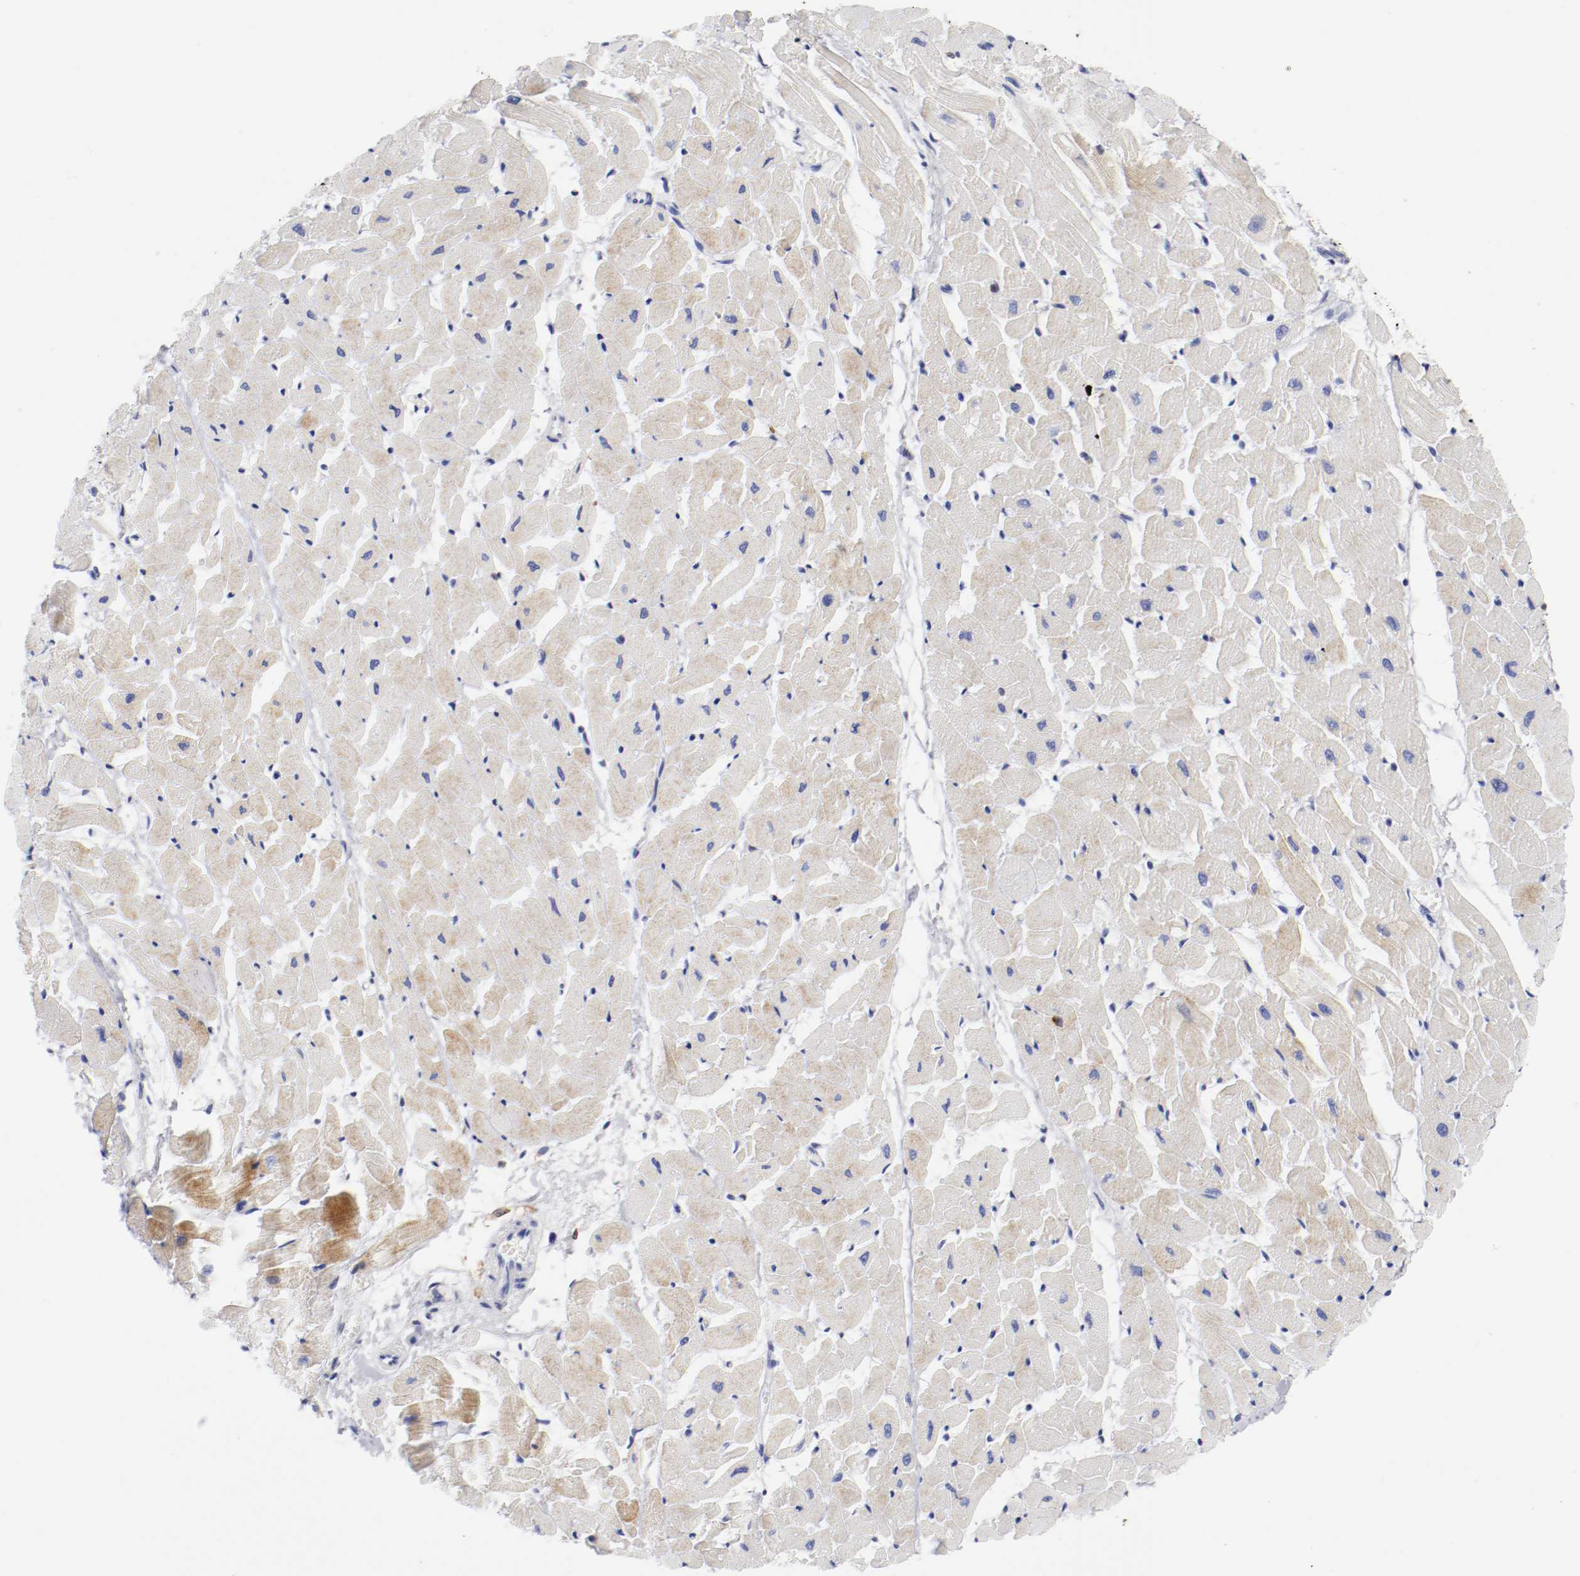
{"staining": {"intensity": "weak", "quantity": "25%-75%", "location": "cytoplasmic/membranous"}, "tissue": "heart muscle", "cell_type": "Cardiomyocytes", "image_type": "normal", "snomed": [{"axis": "morphology", "description": "Normal tissue, NOS"}, {"axis": "topography", "description": "Heart"}], "caption": "Immunohistochemistry staining of normal heart muscle, which shows low levels of weak cytoplasmic/membranous staining in about 25%-75% of cardiomyocytes indicating weak cytoplasmic/membranous protein expression. The staining was performed using DAB (3,3'-diaminobenzidine) (brown) for protein detection and nuclei were counterstained in hematoxylin (blue).", "gene": "ITGAX", "patient": {"sex": "female", "age": 19}}